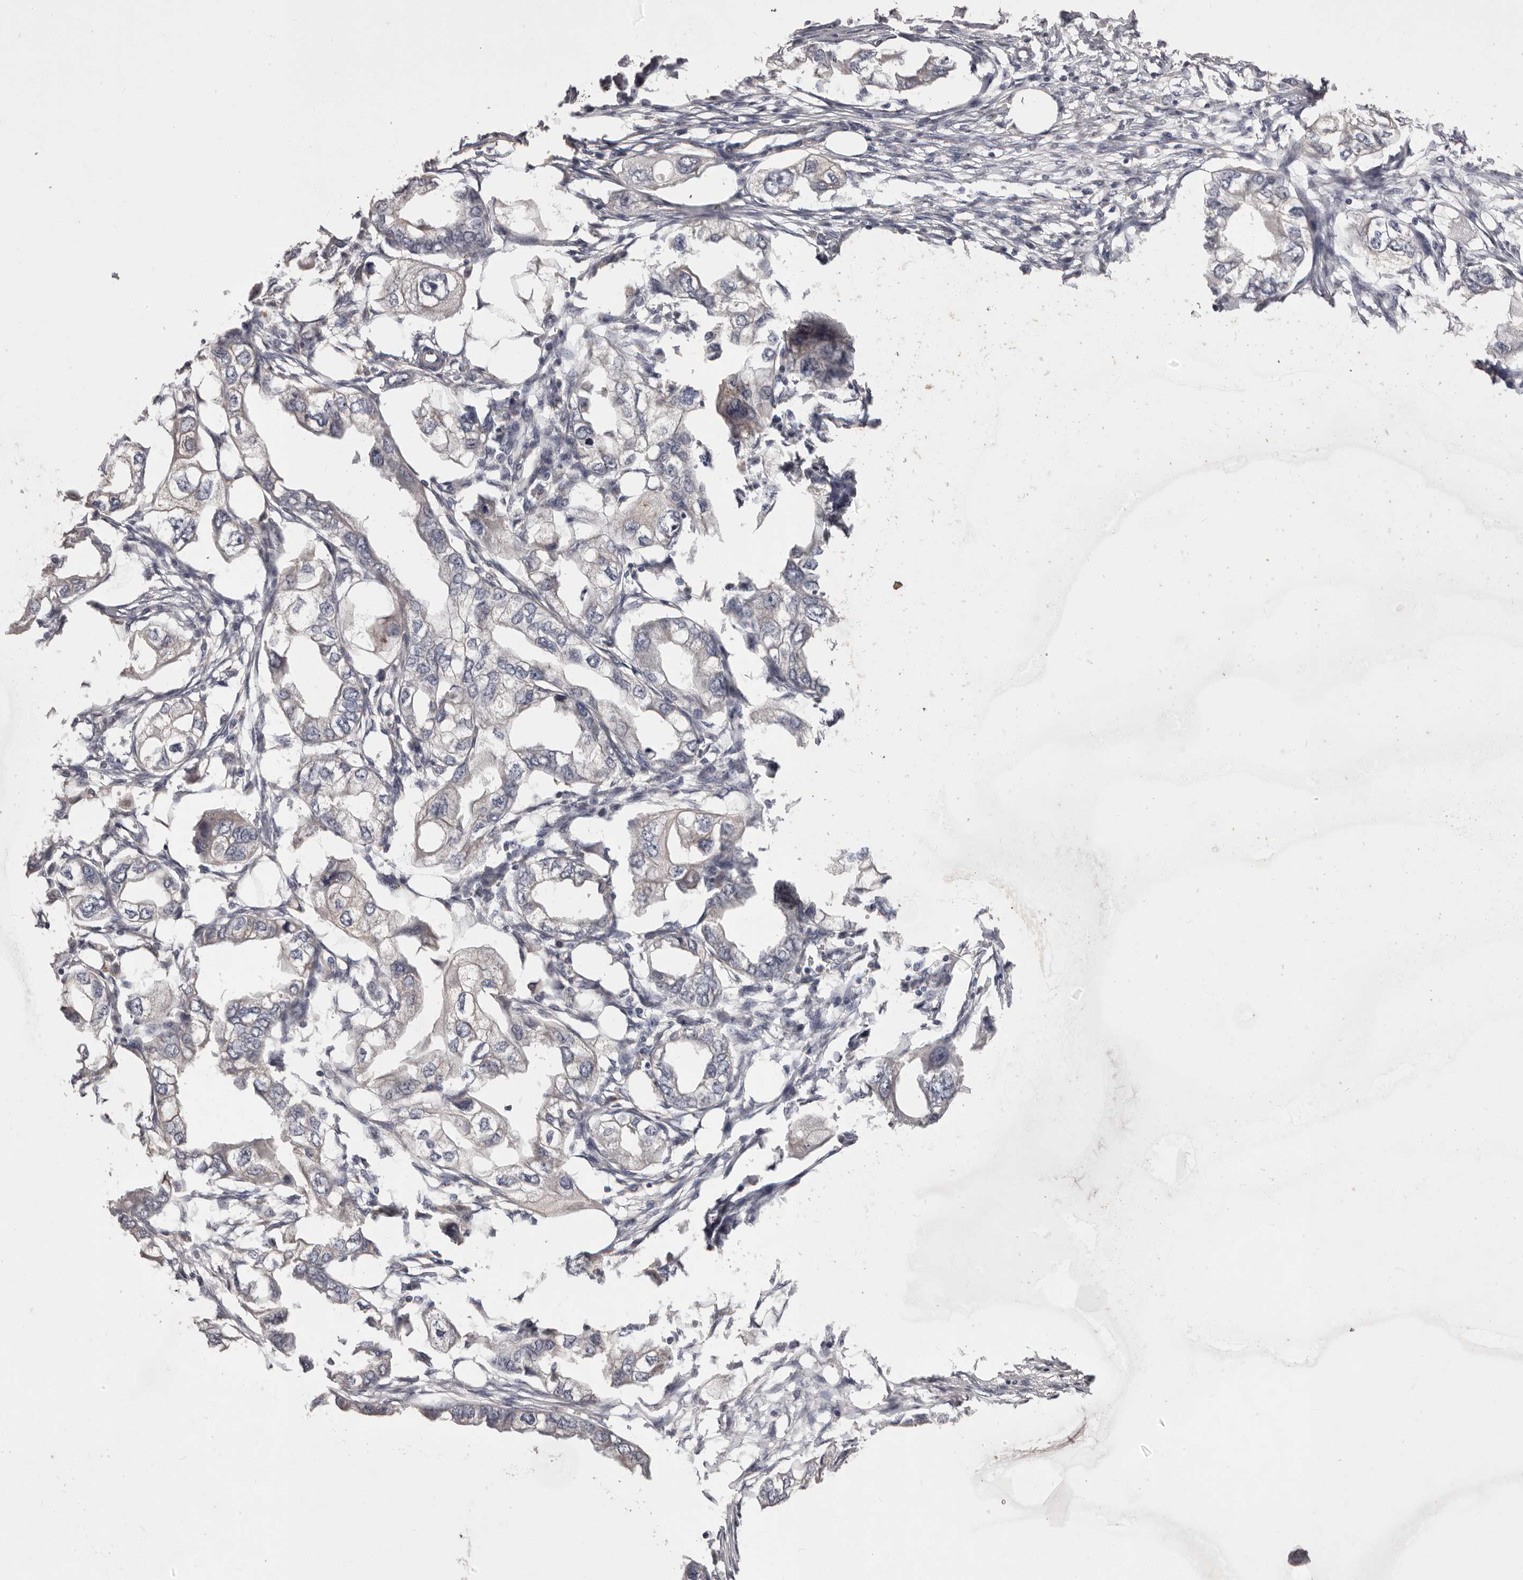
{"staining": {"intensity": "negative", "quantity": "none", "location": "none"}, "tissue": "endometrial cancer", "cell_type": "Tumor cells", "image_type": "cancer", "snomed": [{"axis": "morphology", "description": "Adenocarcinoma, NOS"}, {"axis": "morphology", "description": "Adenocarcinoma, metastatic, NOS"}, {"axis": "topography", "description": "Adipose tissue"}, {"axis": "topography", "description": "Endometrium"}], "caption": "Tumor cells show no significant expression in endometrial cancer. The staining is performed using DAB (3,3'-diaminobenzidine) brown chromogen with nuclei counter-stained in using hematoxylin.", "gene": "HRH1", "patient": {"sex": "female", "age": 67}}